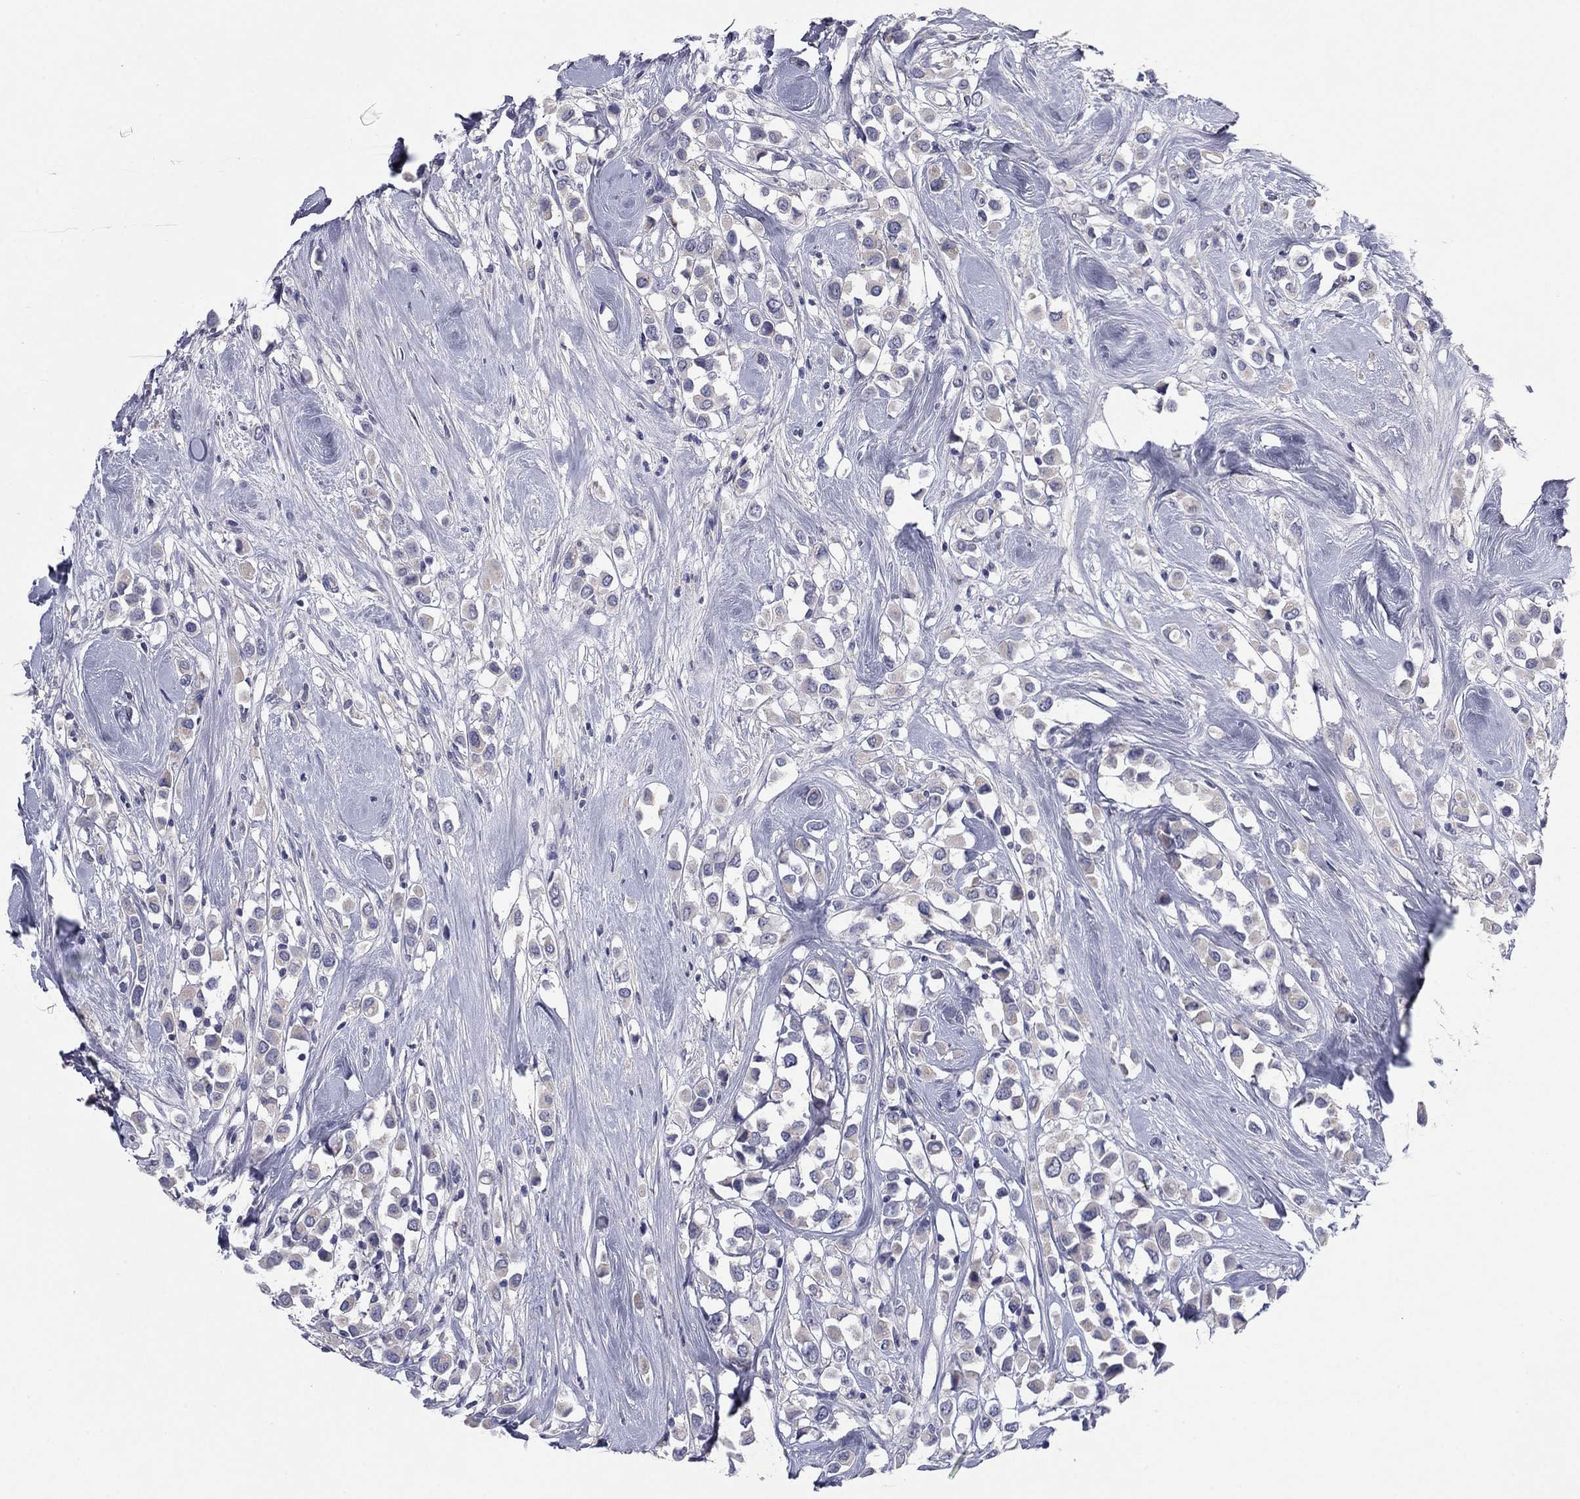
{"staining": {"intensity": "negative", "quantity": "none", "location": "none"}, "tissue": "breast cancer", "cell_type": "Tumor cells", "image_type": "cancer", "snomed": [{"axis": "morphology", "description": "Duct carcinoma"}, {"axis": "topography", "description": "Breast"}], "caption": "A high-resolution histopathology image shows IHC staining of infiltrating ductal carcinoma (breast), which exhibits no significant positivity in tumor cells. Nuclei are stained in blue.", "gene": "CNTNAP4", "patient": {"sex": "female", "age": 61}}